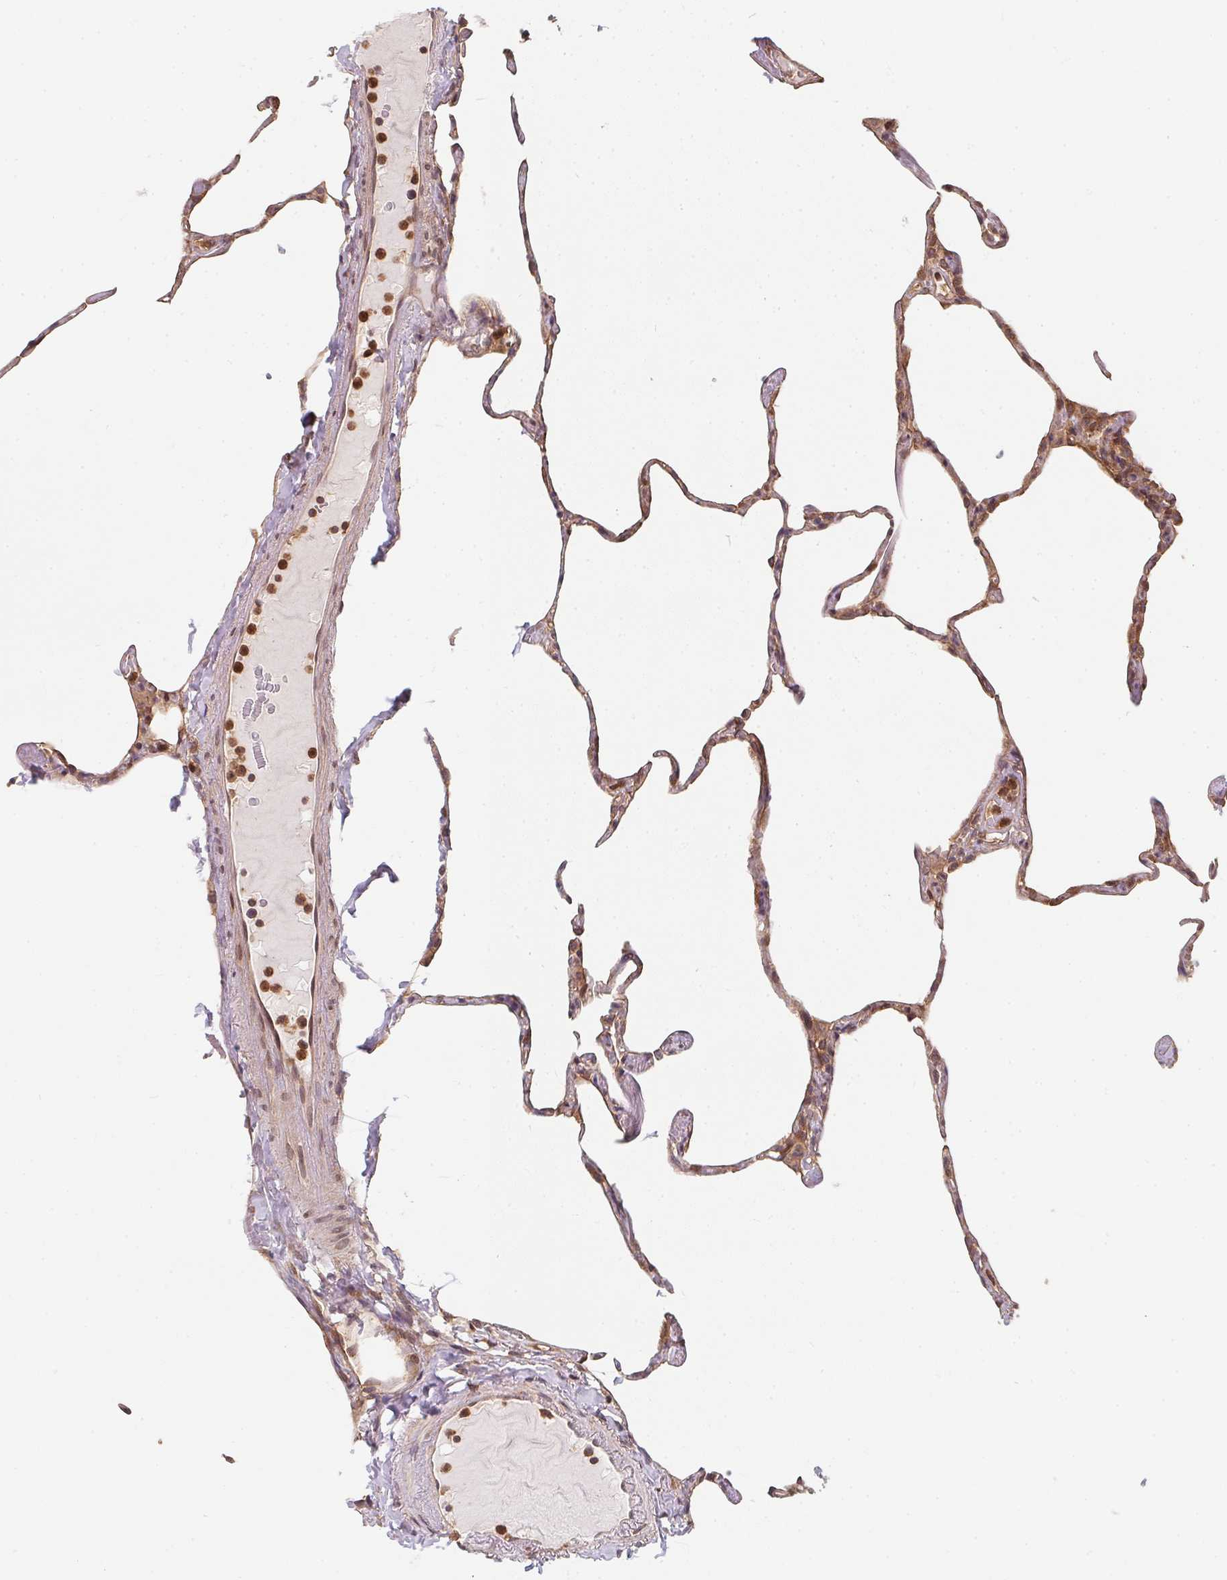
{"staining": {"intensity": "moderate", "quantity": "25%-75%", "location": "cytoplasmic/membranous,nuclear"}, "tissue": "lung", "cell_type": "Alveolar cells", "image_type": "normal", "snomed": [{"axis": "morphology", "description": "Normal tissue, NOS"}, {"axis": "topography", "description": "Lung"}], "caption": "Lung stained with DAB (3,3'-diaminobenzidine) immunohistochemistry displays medium levels of moderate cytoplasmic/membranous,nuclear staining in about 25%-75% of alveolar cells.", "gene": "ANKRD13A", "patient": {"sex": "male", "age": 65}}